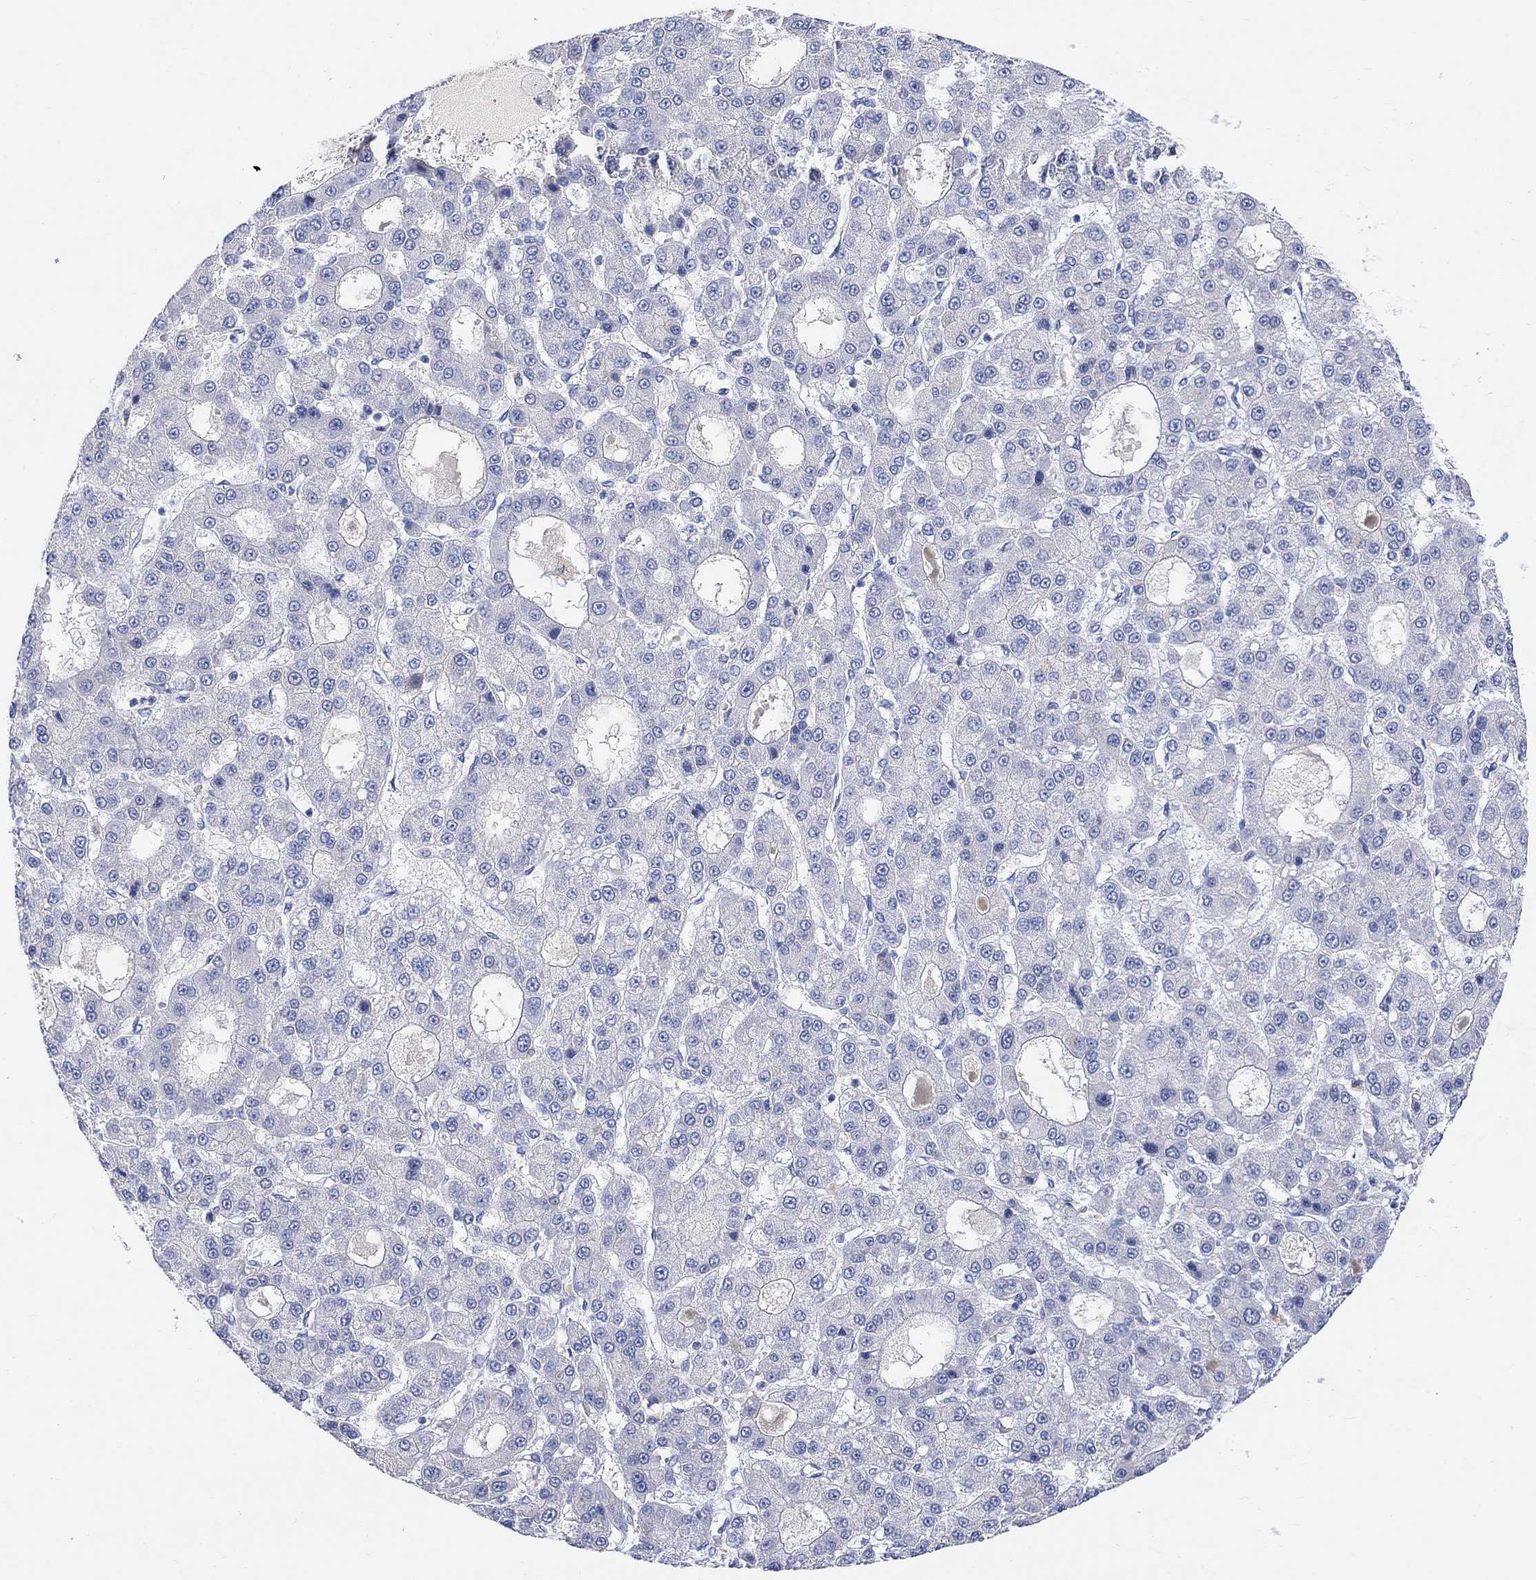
{"staining": {"intensity": "negative", "quantity": "none", "location": "none"}, "tissue": "liver cancer", "cell_type": "Tumor cells", "image_type": "cancer", "snomed": [{"axis": "morphology", "description": "Carcinoma, Hepatocellular, NOS"}, {"axis": "topography", "description": "Liver"}], "caption": "Human liver hepatocellular carcinoma stained for a protein using immunohistochemistry (IHC) exhibits no expression in tumor cells.", "gene": "TYR", "patient": {"sex": "male", "age": 70}}